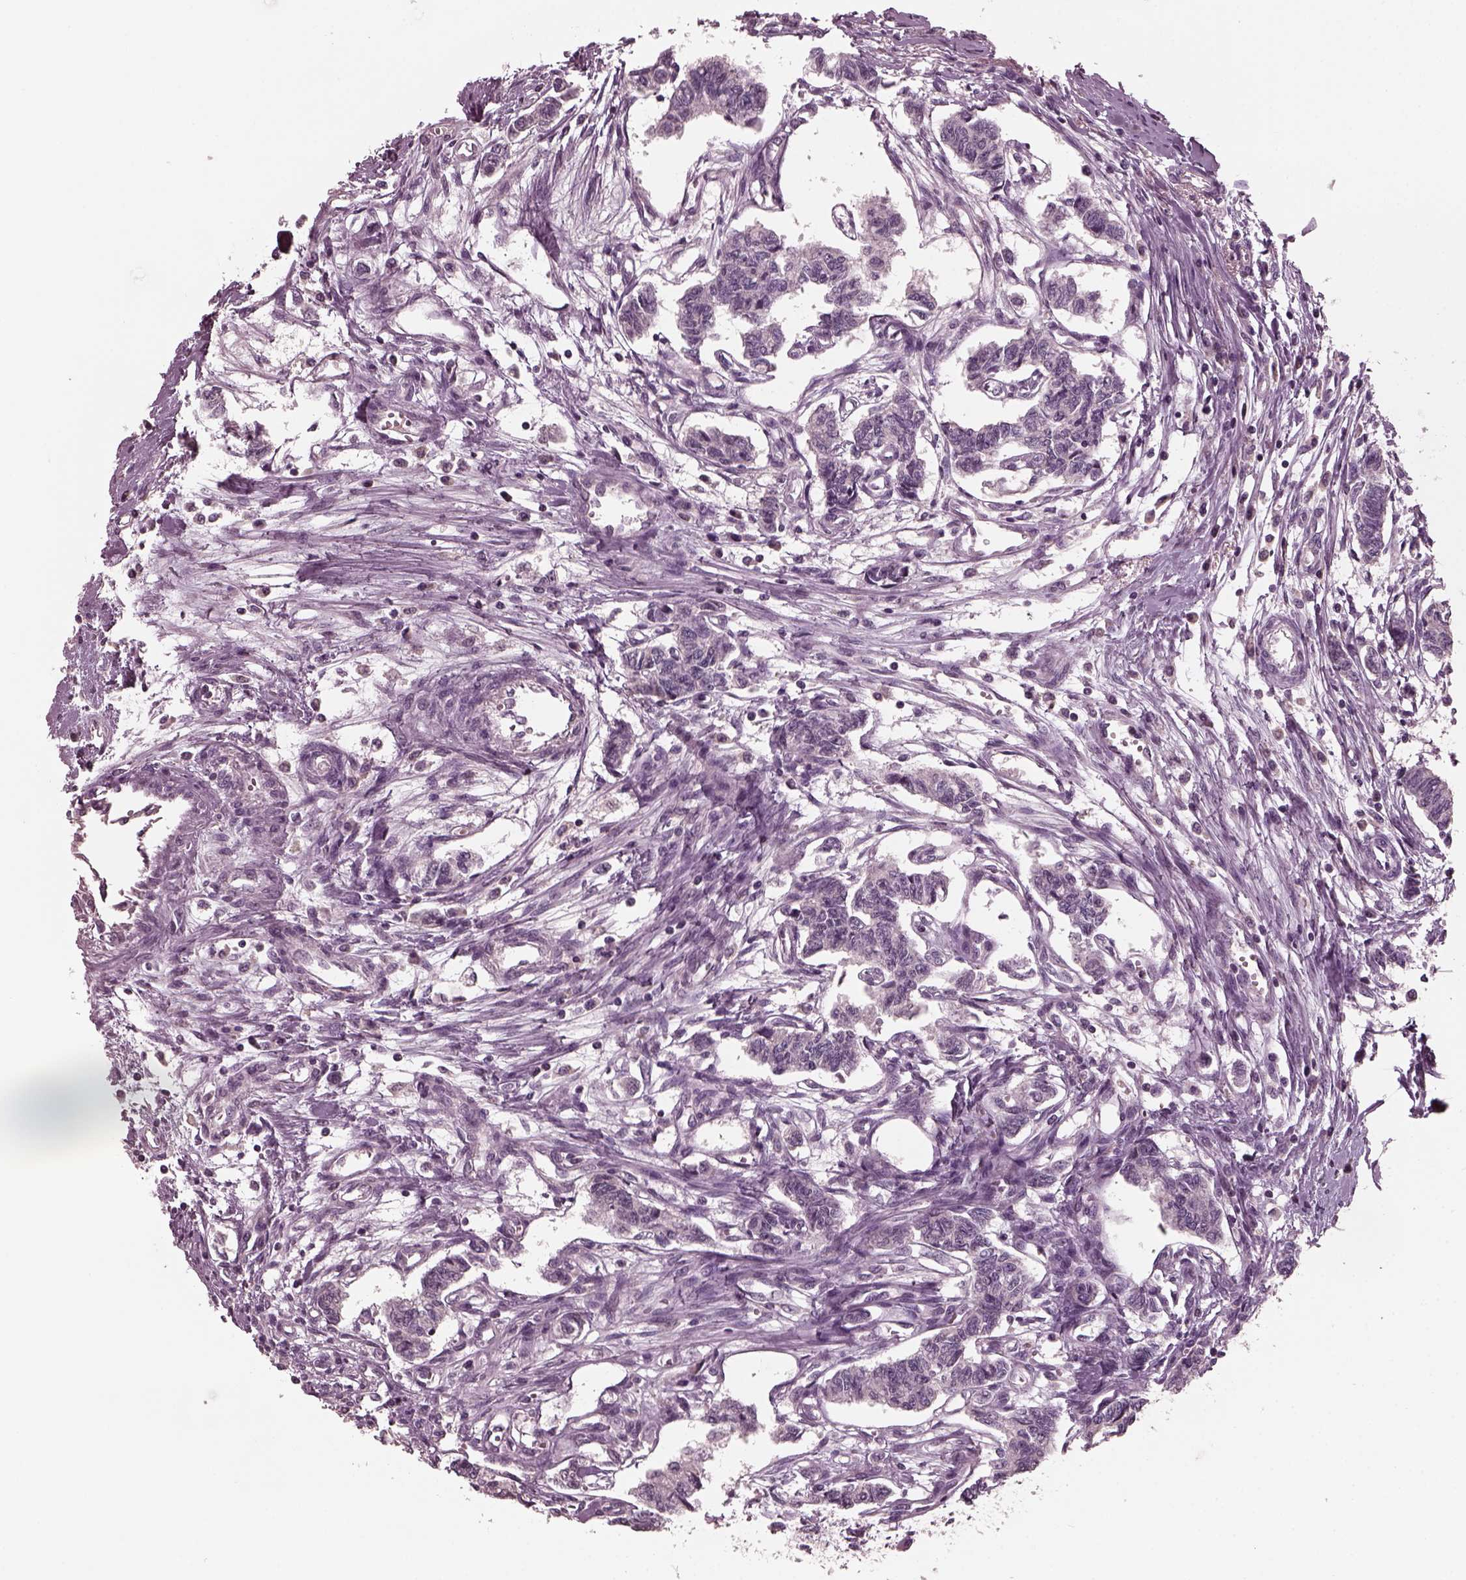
{"staining": {"intensity": "negative", "quantity": "none", "location": "none"}, "tissue": "carcinoid", "cell_type": "Tumor cells", "image_type": "cancer", "snomed": [{"axis": "morphology", "description": "Carcinoid, malignant, NOS"}, {"axis": "topography", "description": "Kidney"}], "caption": "An immunohistochemistry (IHC) photomicrograph of malignant carcinoid is shown. There is no staining in tumor cells of malignant carcinoid.", "gene": "PORCN", "patient": {"sex": "female", "age": 41}}